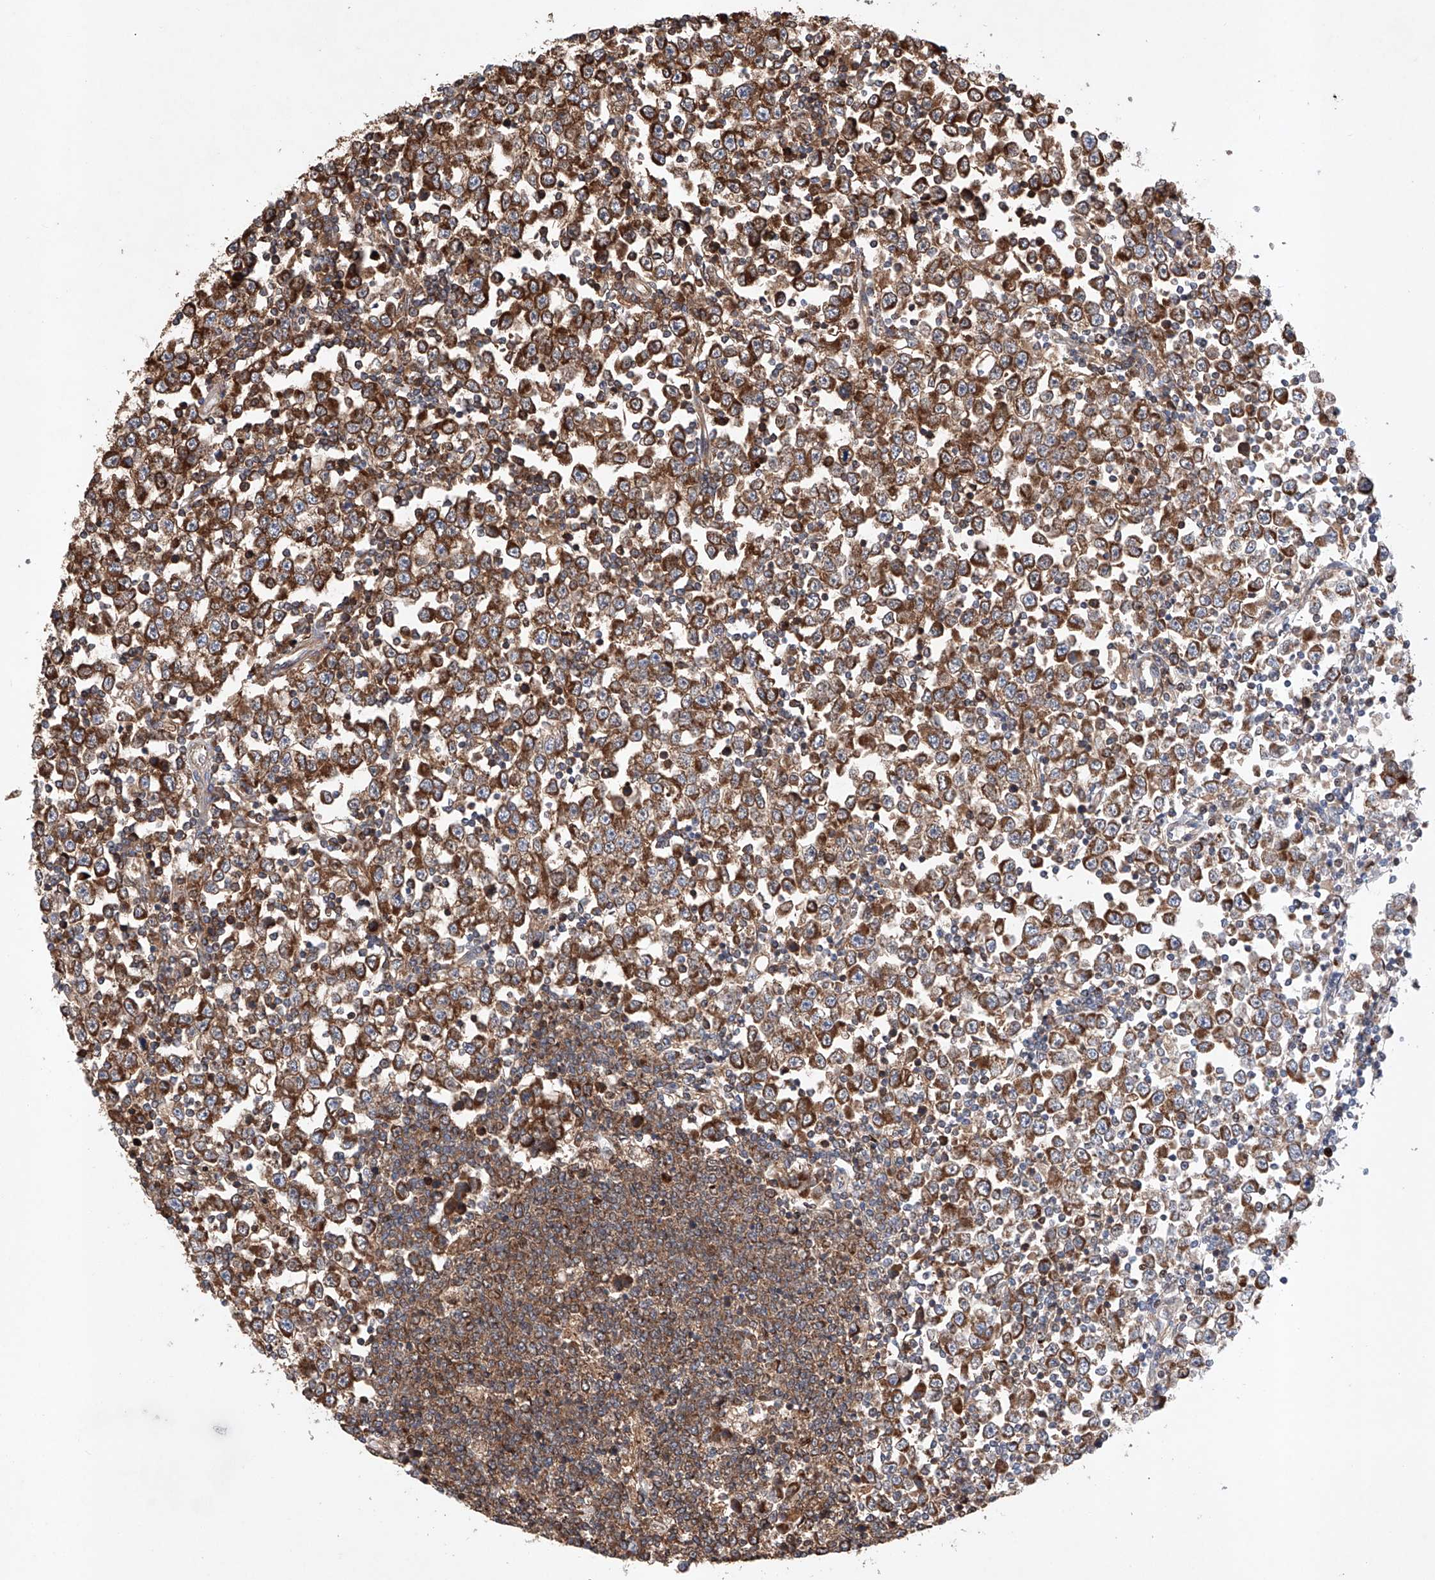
{"staining": {"intensity": "strong", "quantity": ">75%", "location": "cytoplasmic/membranous"}, "tissue": "testis cancer", "cell_type": "Tumor cells", "image_type": "cancer", "snomed": [{"axis": "morphology", "description": "Seminoma, NOS"}, {"axis": "topography", "description": "Testis"}], "caption": "An IHC micrograph of neoplastic tissue is shown. Protein staining in brown highlights strong cytoplasmic/membranous positivity in testis cancer (seminoma) within tumor cells. The staining is performed using DAB brown chromogen to label protein expression. The nuclei are counter-stained blue using hematoxylin.", "gene": "TIMM23", "patient": {"sex": "male", "age": 65}}